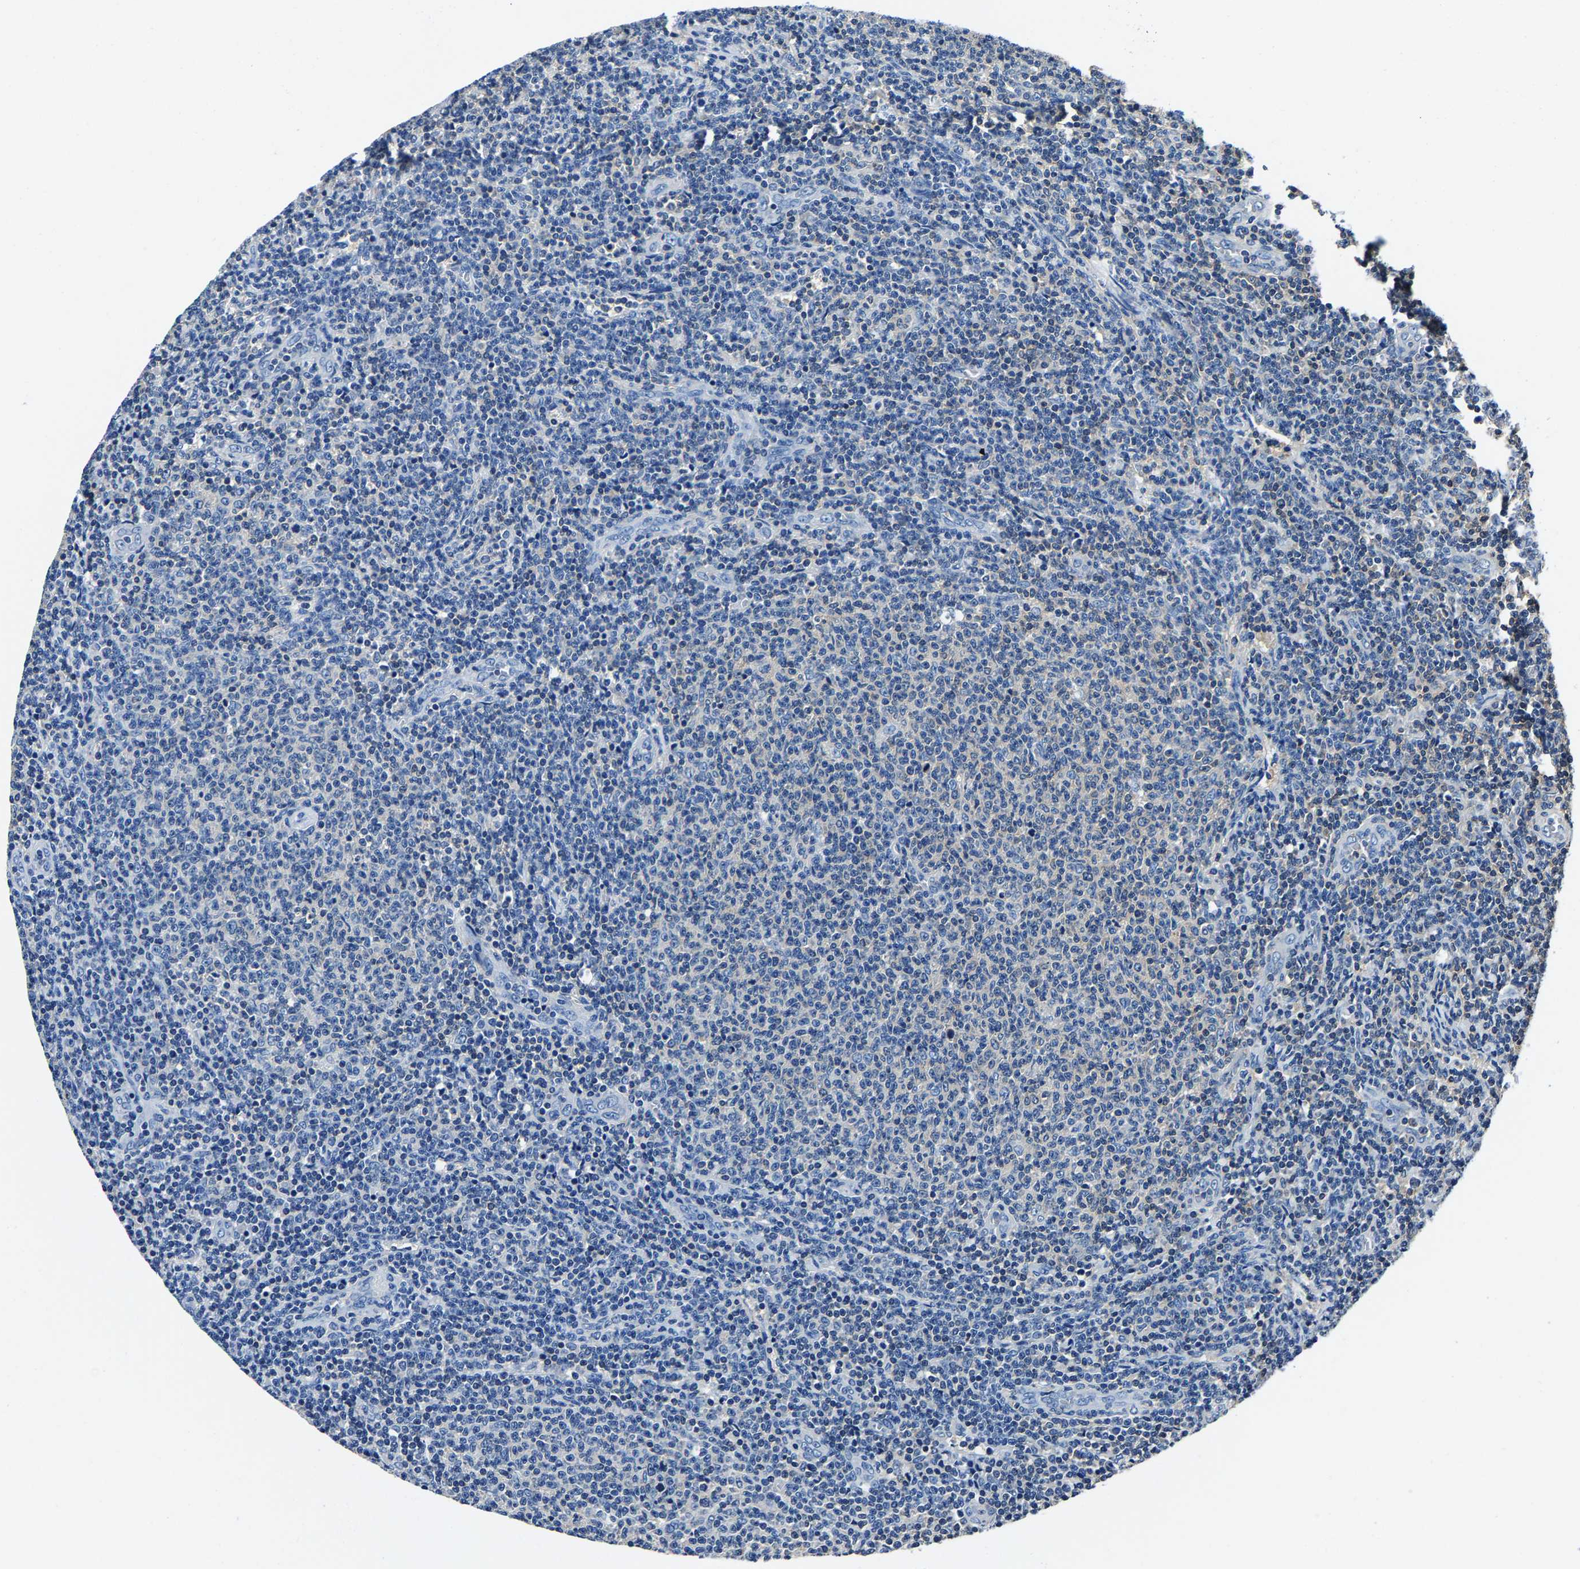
{"staining": {"intensity": "negative", "quantity": "none", "location": "none"}, "tissue": "lymphoma", "cell_type": "Tumor cells", "image_type": "cancer", "snomed": [{"axis": "morphology", "description": "Malignant lymphoma, non-Hodgkin's type, Low grade"}, {"axis": "topography", "description": "Lymph node"}], "caption": "This is a image of IHC staining of lymphoma, which shows no staining in tumor cells.", "gene": "ALDOB", "patient": {"sex": "male", "age": 66}}